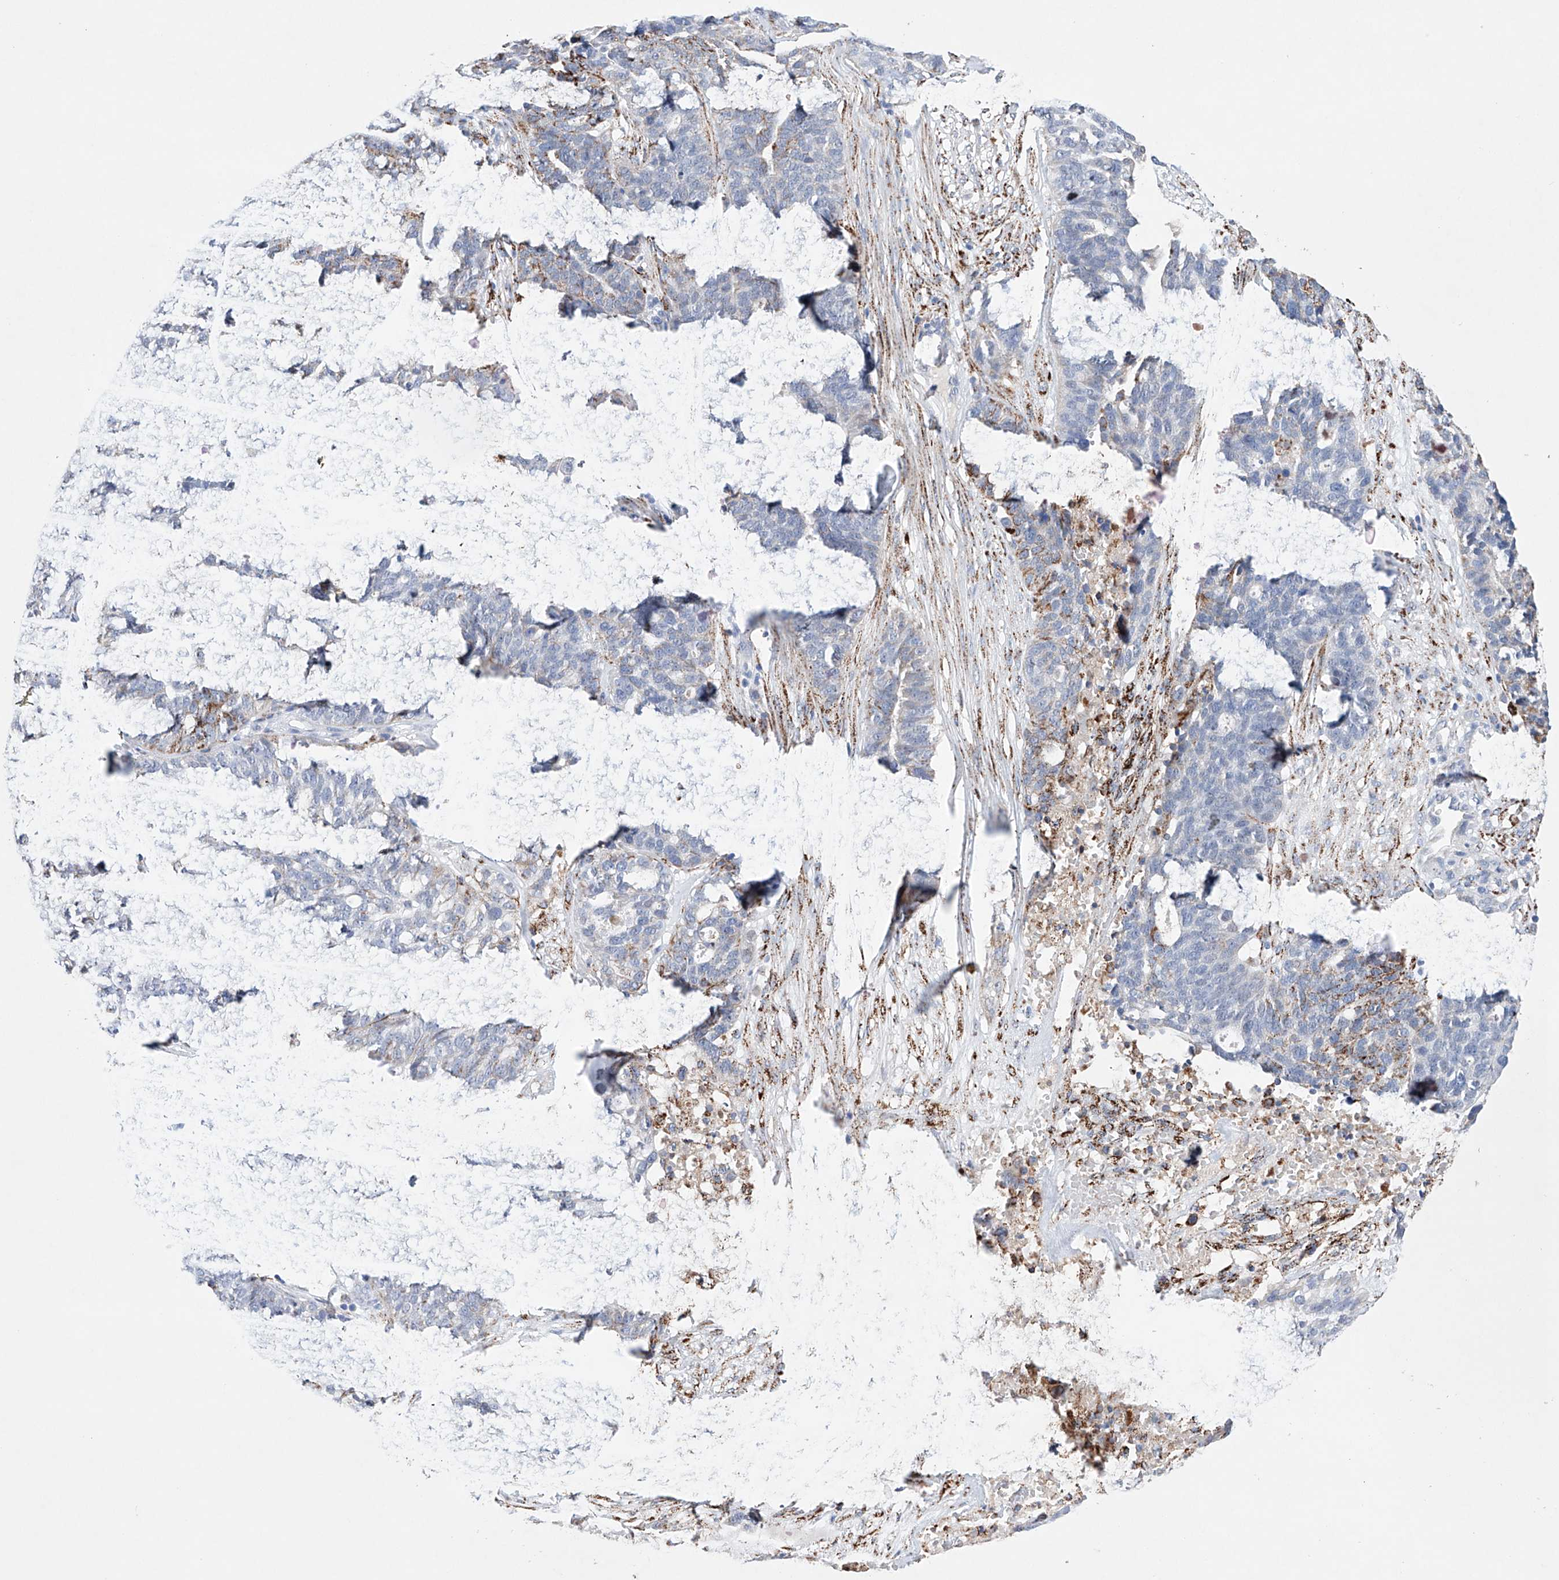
{"staining": {"intensity": "moderate", "quantity": "<25%", "location": "cytoplasmic/membranous"}, "tissue": "ovarian cancer", "cell_type": "Tumor cells", "image_type": "cancer", "snomed": [{"axis": "morphology", "description": "Cystadenocarcinoma, serous, NOS"}, {"axis": "topography", "description": "Ovary"}], "caption": "Protein expression analysis of ovarian serous cystadenocarcinoma displays moderate cytoplasmic/membranous positivity in approximately <25% of tumor cells. (Stains: DAB in brown, nuclei in blue, Microscopy: brightfield microscopy at high magnification).", "gene": "NRROS", "patient": {"sex": "female", "age": 59}}